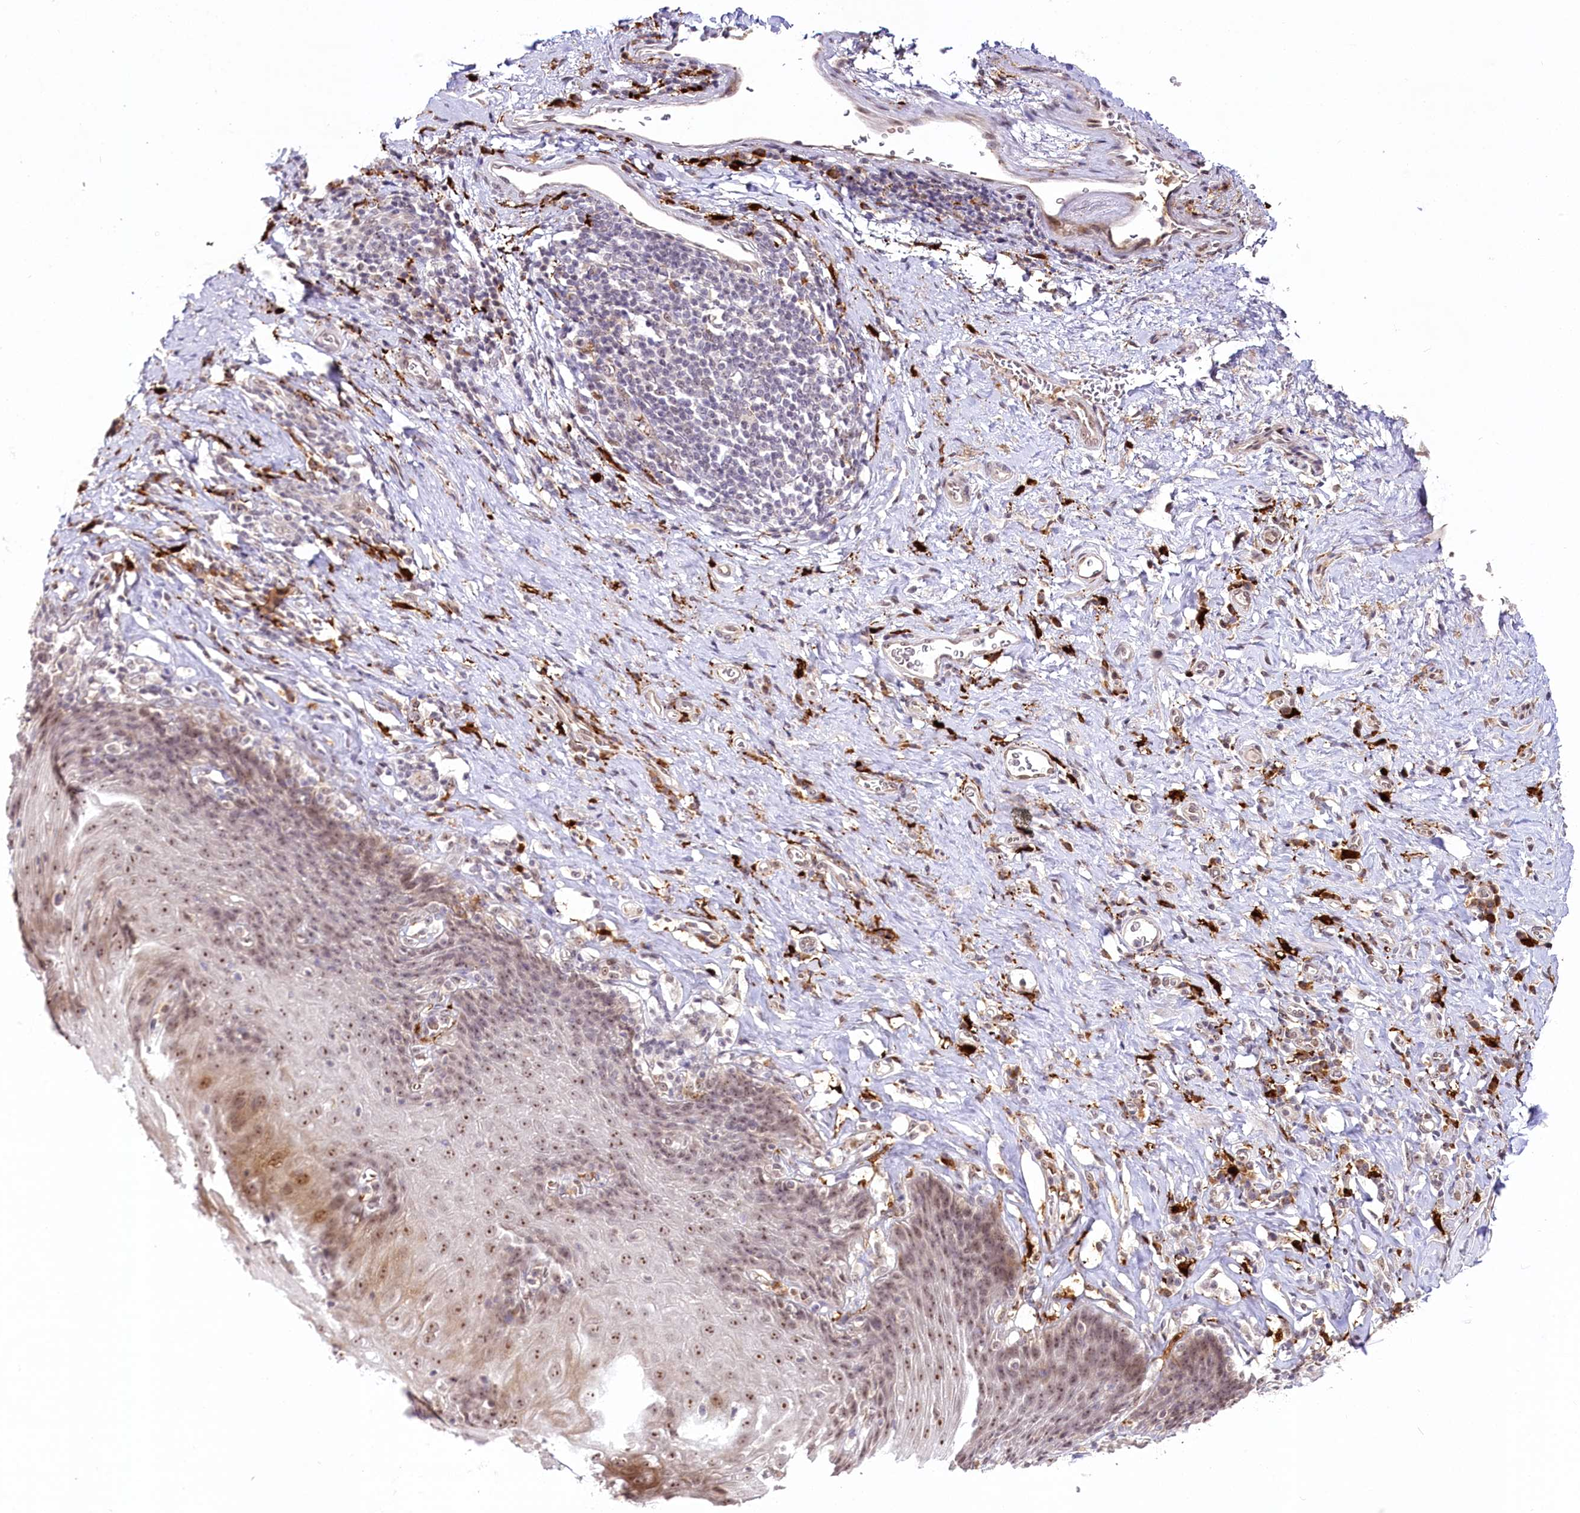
{"staining": {"intensity": "moderate", "quantity": "25%-75%", "location": "cytoplasmic/membranous,nuclear"}, "tissue": "esophagus", "cell_type": "Squamous epithelial cells", "image_type": "normal", "snomed": [{"axis": "morphology", "description": "Normal tissue, NOS"}, {"axis": "topography", "description": "Esophagus"}], "caption": "Immunohistochemistry (IHC) histopathology image of benign esophagus: human esophagus stained using IHC shows medium levels of moderate protein expression localized specifically in the cytoplasmic/membranous,nuclear of squamous epithelial cells, appearing as a cytoplasmic/membranous,nuclear brown color.", "gene": "WDR36", "patient": {"sex": "female", "age": 61}}